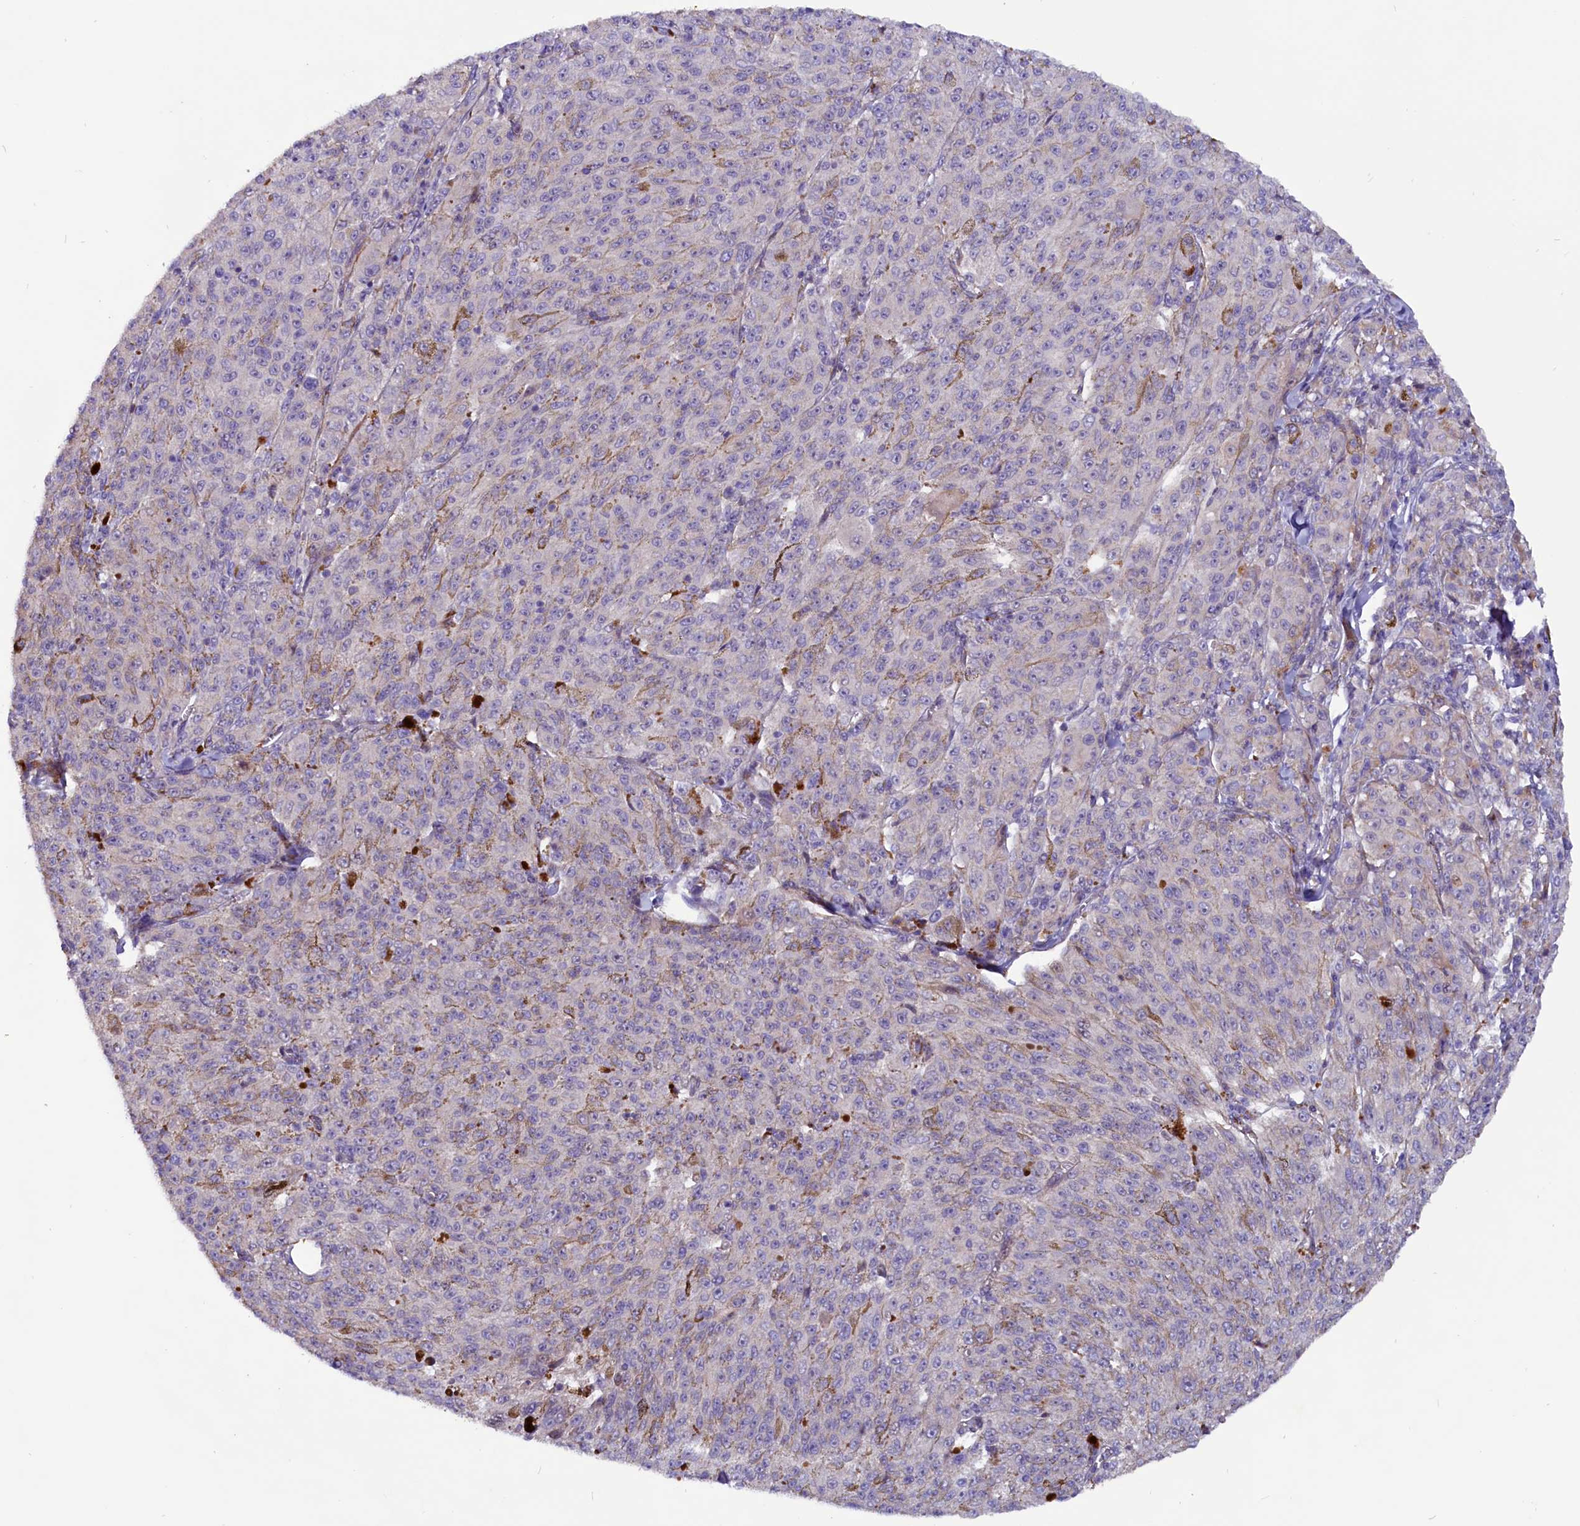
{"staining": {"intensity": "negative", "quantity": "none", "location": "none"}, "tissue": "melanoma", "cell_type": "Tumor cells", "image_type": "cancer", "snomed": [{"axis": "morphology", "description": "Malignant melanoma, NOS"}, {"axis": "topography", "description": "Skin"}], "caption": "The histopathology image exhibits no staining of tumor cells in melanoma. (DAB immunohistochemistry (IHC) with hematoxylin counter stain).", "gene": "ZNF749", "patient": {"sex": "female", "age": 52}}